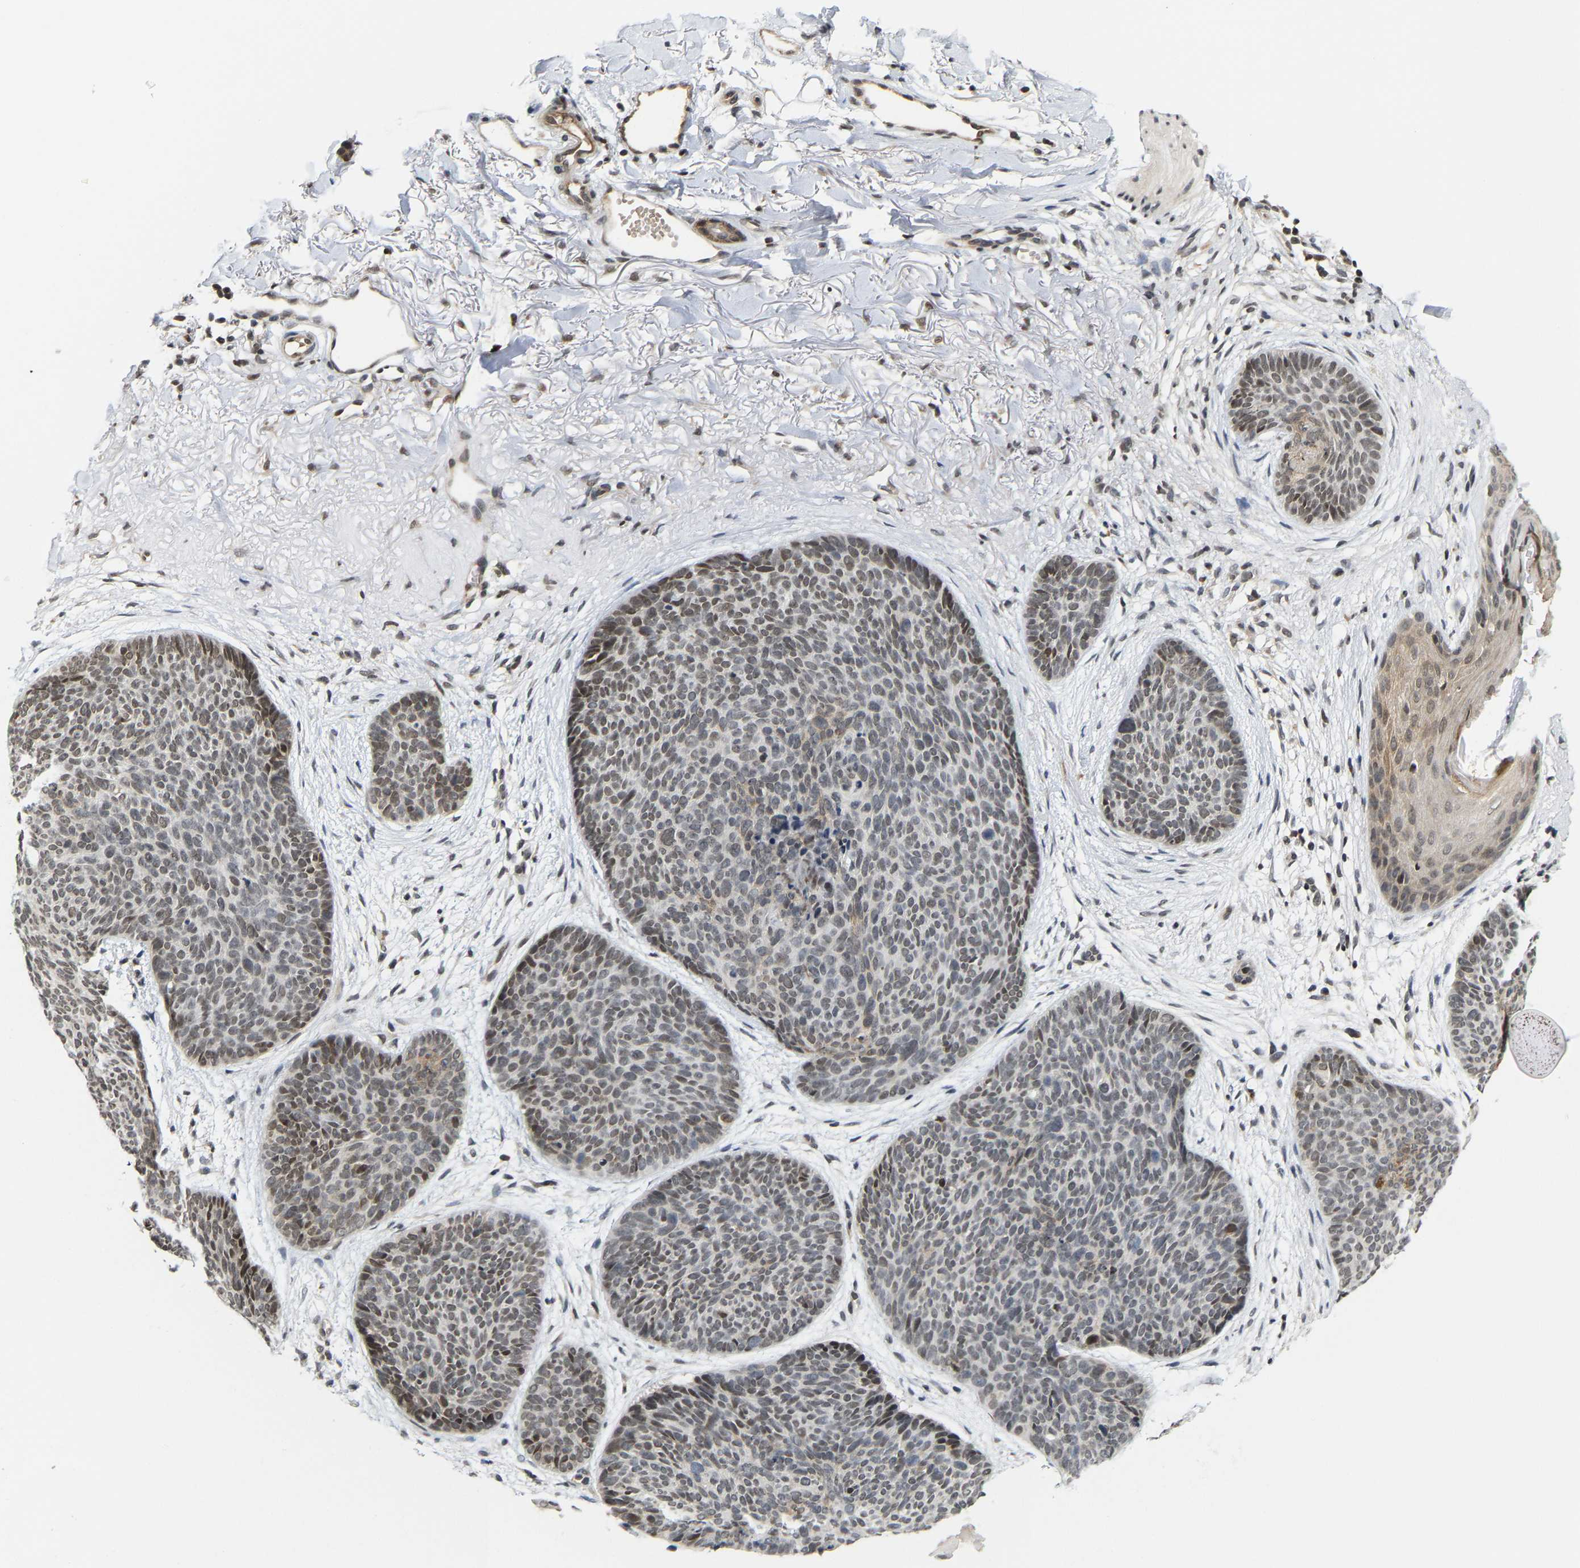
{"staining": {"intensity": "weak", "quantity": ">75%", "location": "nuclear"}, "tissue": "skin cancer", "cell_type": "Tumor cells", "image_type": "cancer", "snomed": [{"axis": "morphology", "description": "Normal tissue, NOS"}, {"axis": "morphology", "description": "Basal cell carcinoma"}, {"axis": "topography", "description": "Skin"}], "caption": "Skin cancer (basal cell carcinoma) stained for a protein exhibits weak nuclear positivity in tumor cells.", "gene": "ANKRD6", "patient": {"sex": "female", "age": 70}}